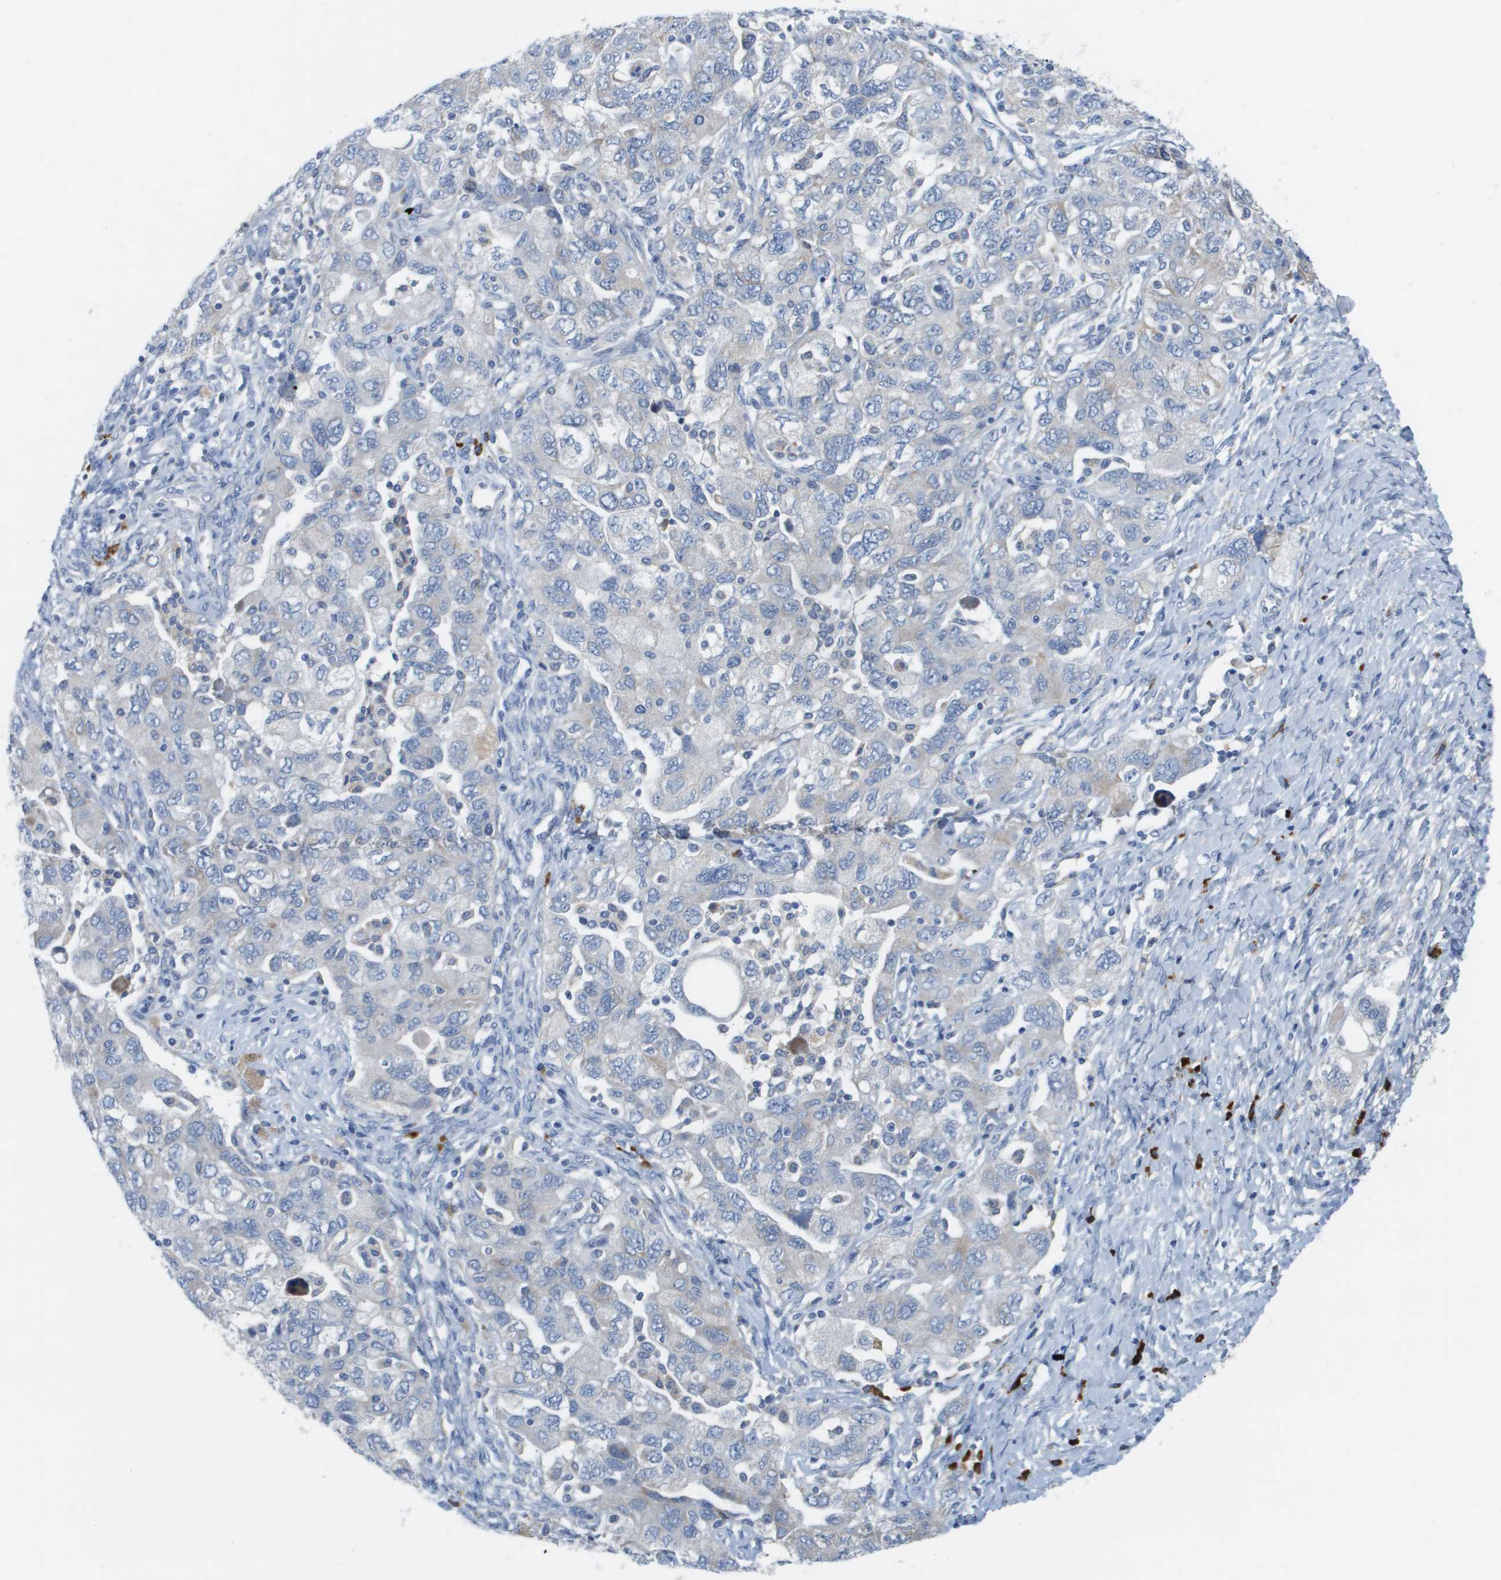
{"staining": {"intensity": "negative", "quantity": "none", "location": "none"}, "tissue": "ovarian cancer", "cell_type": "Tumor cells", "image_type": "cancer", "snomed": [{"axis": "morphology", "description": "Carcinoma, NOS"}, {"axis": "morphology", "description": "Cystadenocarcinoma, serous, NOS"}, {"axis": "topography", "description": "Ovary"}], "caption": "A high-resolution photomicrograph shows IHC staining of ovarian carcinoma, which displays no significant expression in tumor cells.", "gene": "CD3G", "patient": {"sex": "female", "age": 69}}